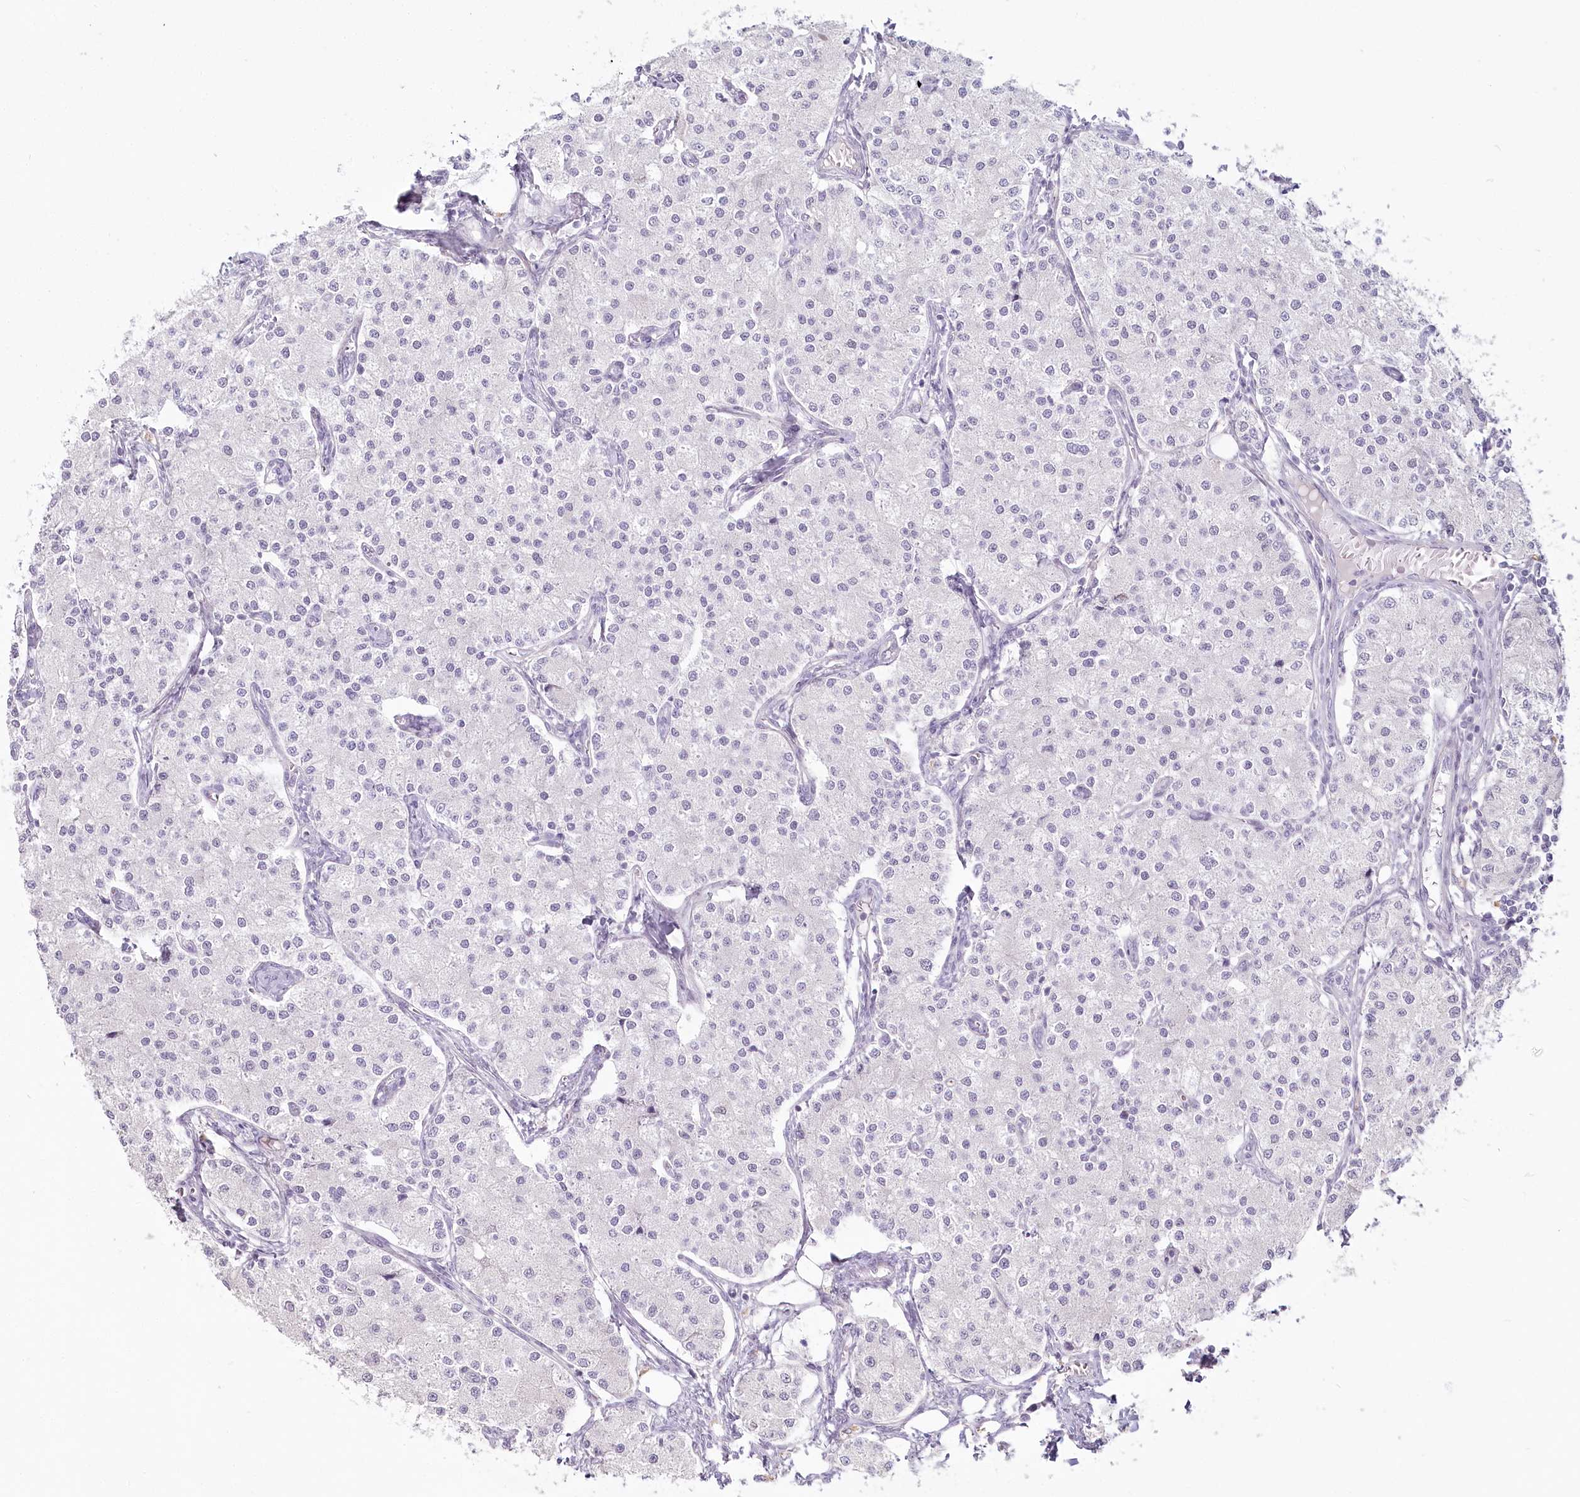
{"staining": {"intensity": "negative", "quantity": "none", "location": "none"}, "tissue": "carcinoid", "cell_type": "Tumor cells", "image_type": "cancer", "snomed": [{"axis": "morphology", "description": "Carcinoid, malignant, NOS"}, {"axis": "topography", "description": "Colon"}], "caption": "The immunohistochemistry image has no significant staining in tumor cells of carcinoid (malignant) tissue.", "gene": "USP11", "patient": {"sex": "female", "age": 52}}